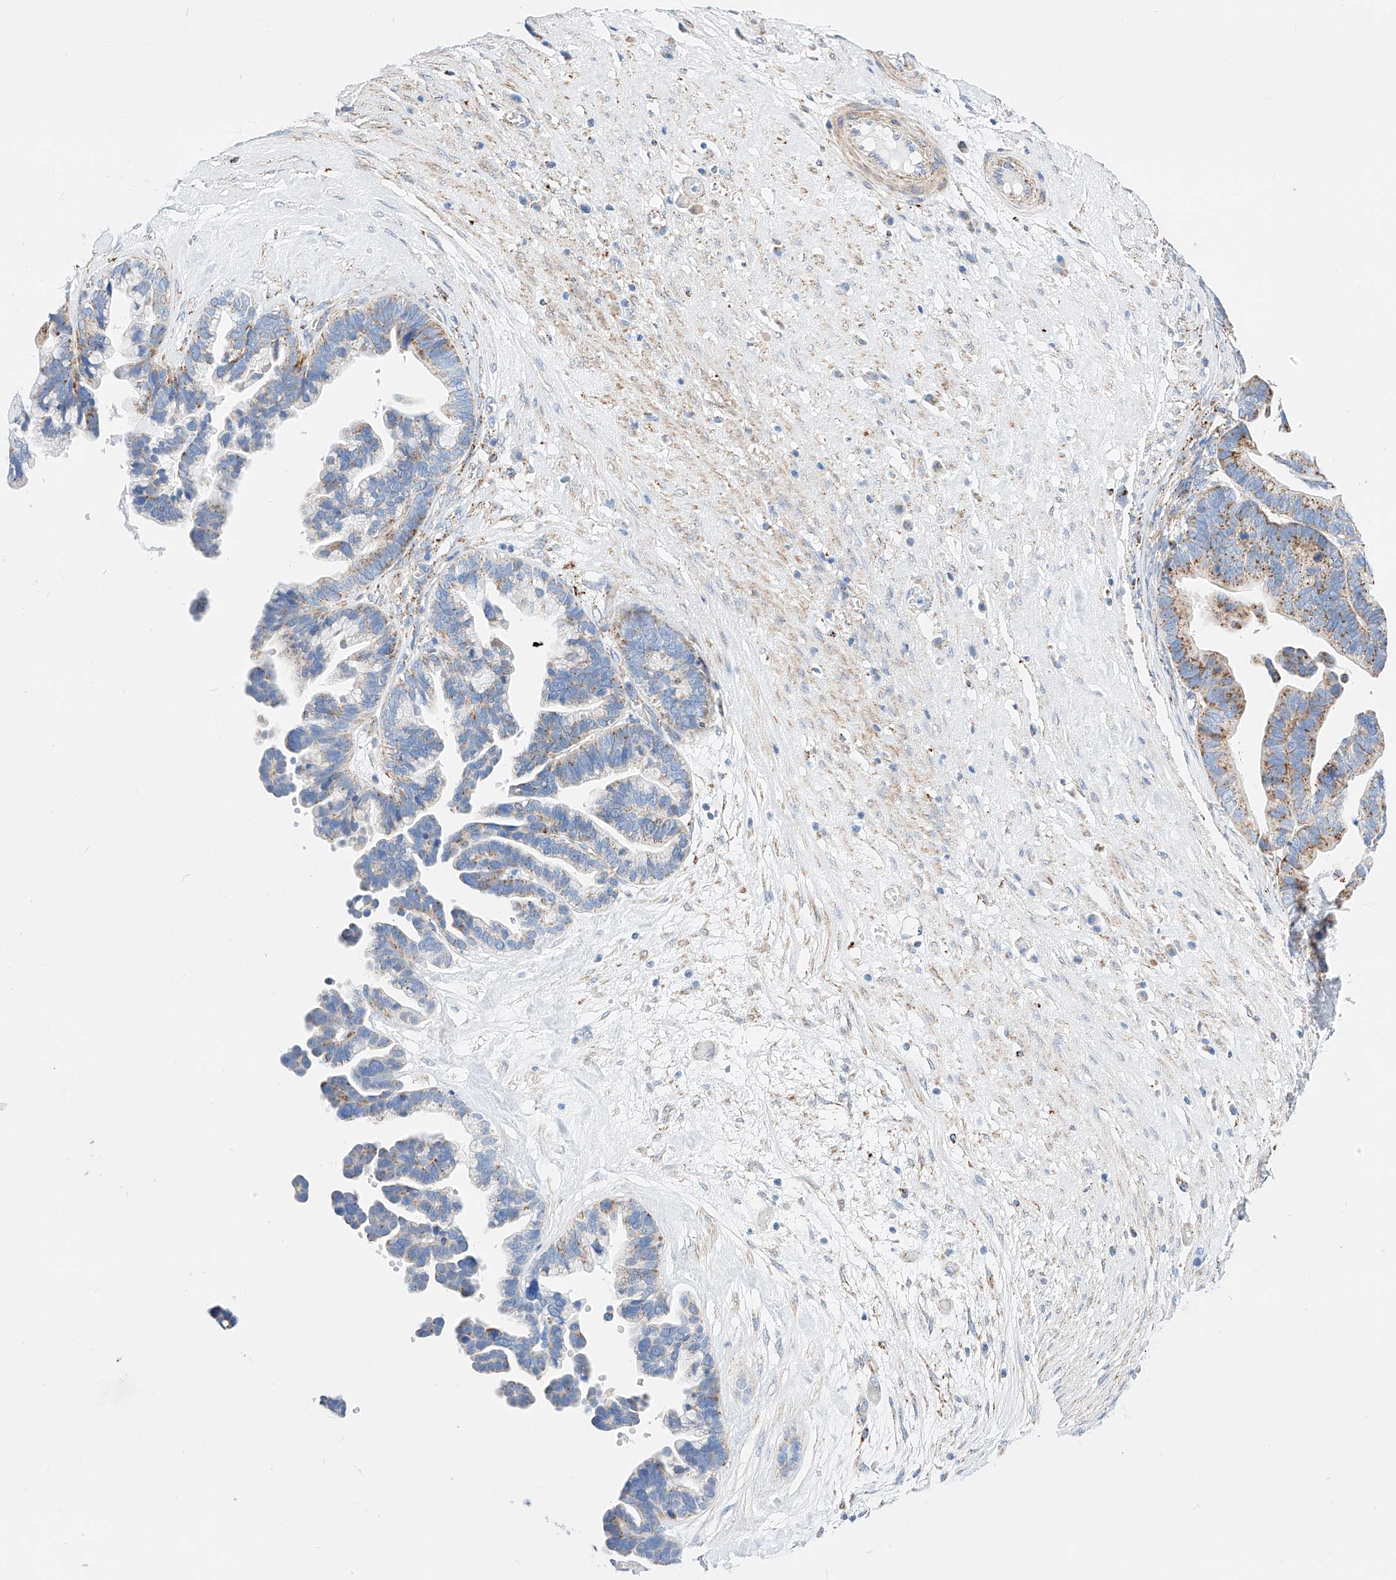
{"staining": {"intensity": "moderate", "quantity": "25%-75%", "location": "cytoplasmic/membranous"}, "tissue": "ovarian cancer", "cell_type": "Tumor cells", "image_type": "cancer", "snomed": [{"axis": "morphology", "description": "Cystadenocarcinoma, serous, NOS"}, {"axis": "topography", "description": "Ovary"}], "caption": "Protein expression analysis of human ovarian cancer (serous cystadenocarcinoma) reveals moderate cytoplasmic/membranous expression in approximately 25%-75% of tumor cells.", "gene": "C6orf62", "patient": {"sex": "female", "age": 56}}